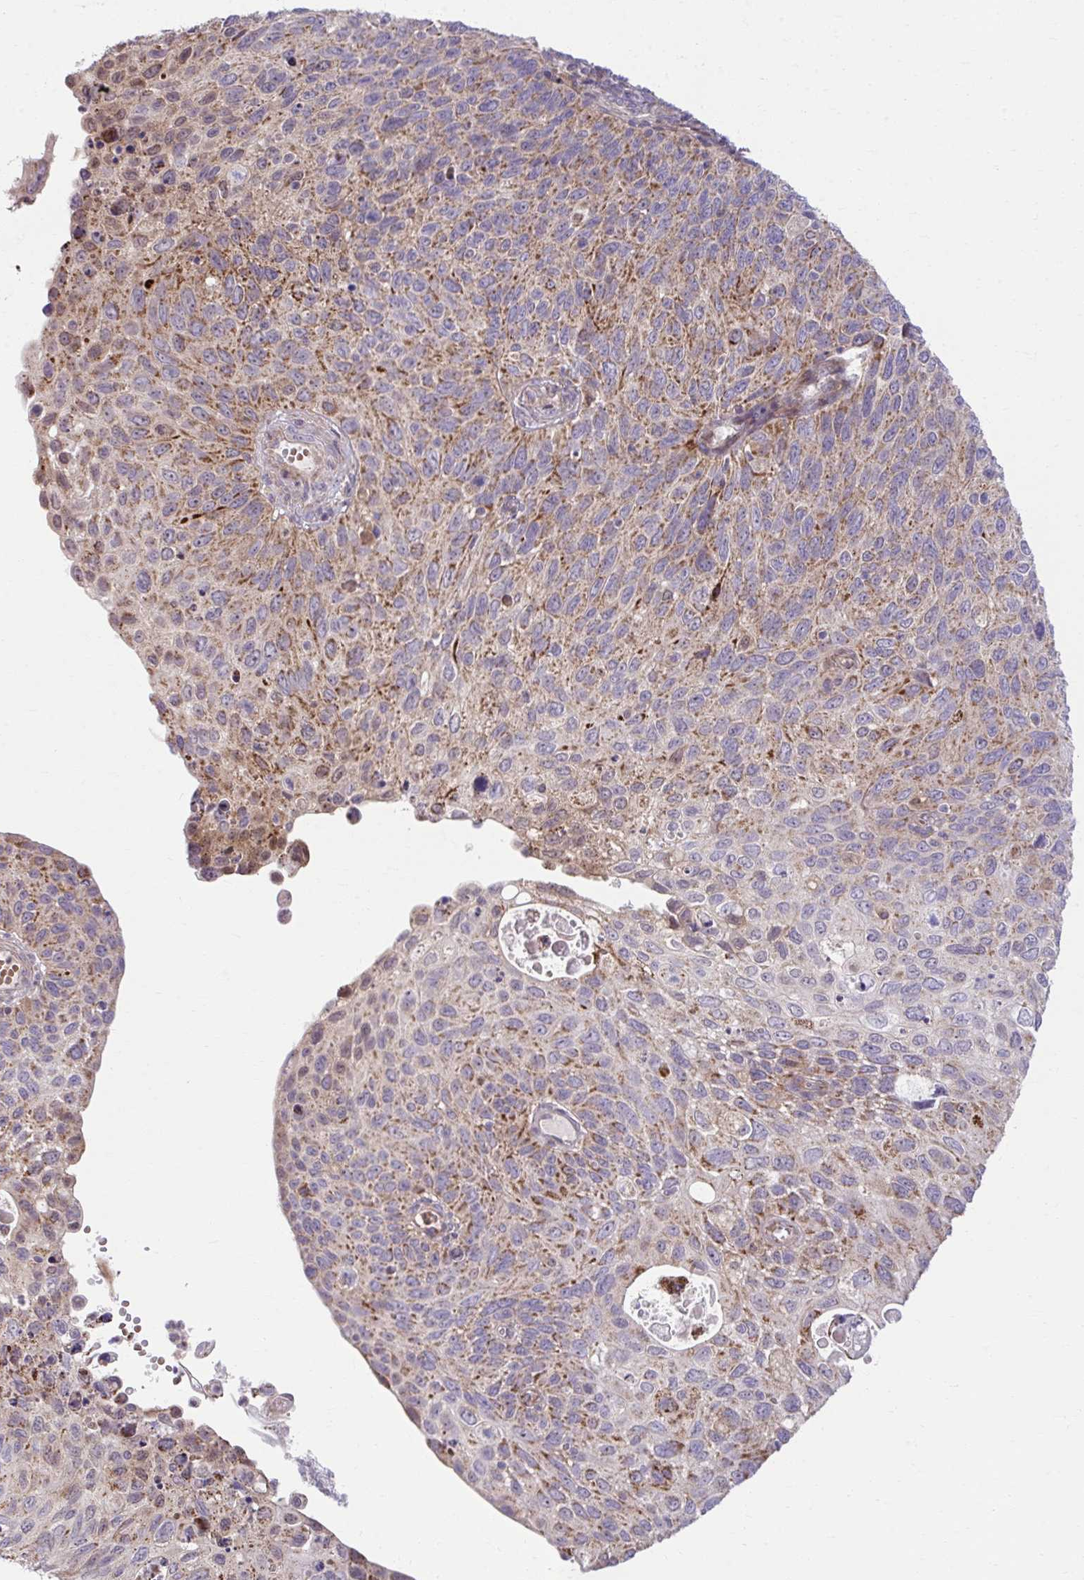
{"staining": {"intensity": "moderate", "quantity": ">75%", "location": "cytoplasmic/membranous"}, "tissue": "cervical cancer", "cell_type": "Tumor cells", "image_type": "cancer", "snomed": [{"axis": "morphology", "description": "Squamous cell carcinoma, NOS"}, {"axis": "topography", "description": "Cervix"}], "caption": "Immunohistochemical staining of human cervical cancer (squamous cell carcinoma) shows moderate cytoplasmic/membranous protein staining in approximately >75% of tumor cells. (DAB = brown stain, brightfield microscopy at high magnification).", "gene": "C16orf54", "patient": {"sex": "female", "age": 70}}